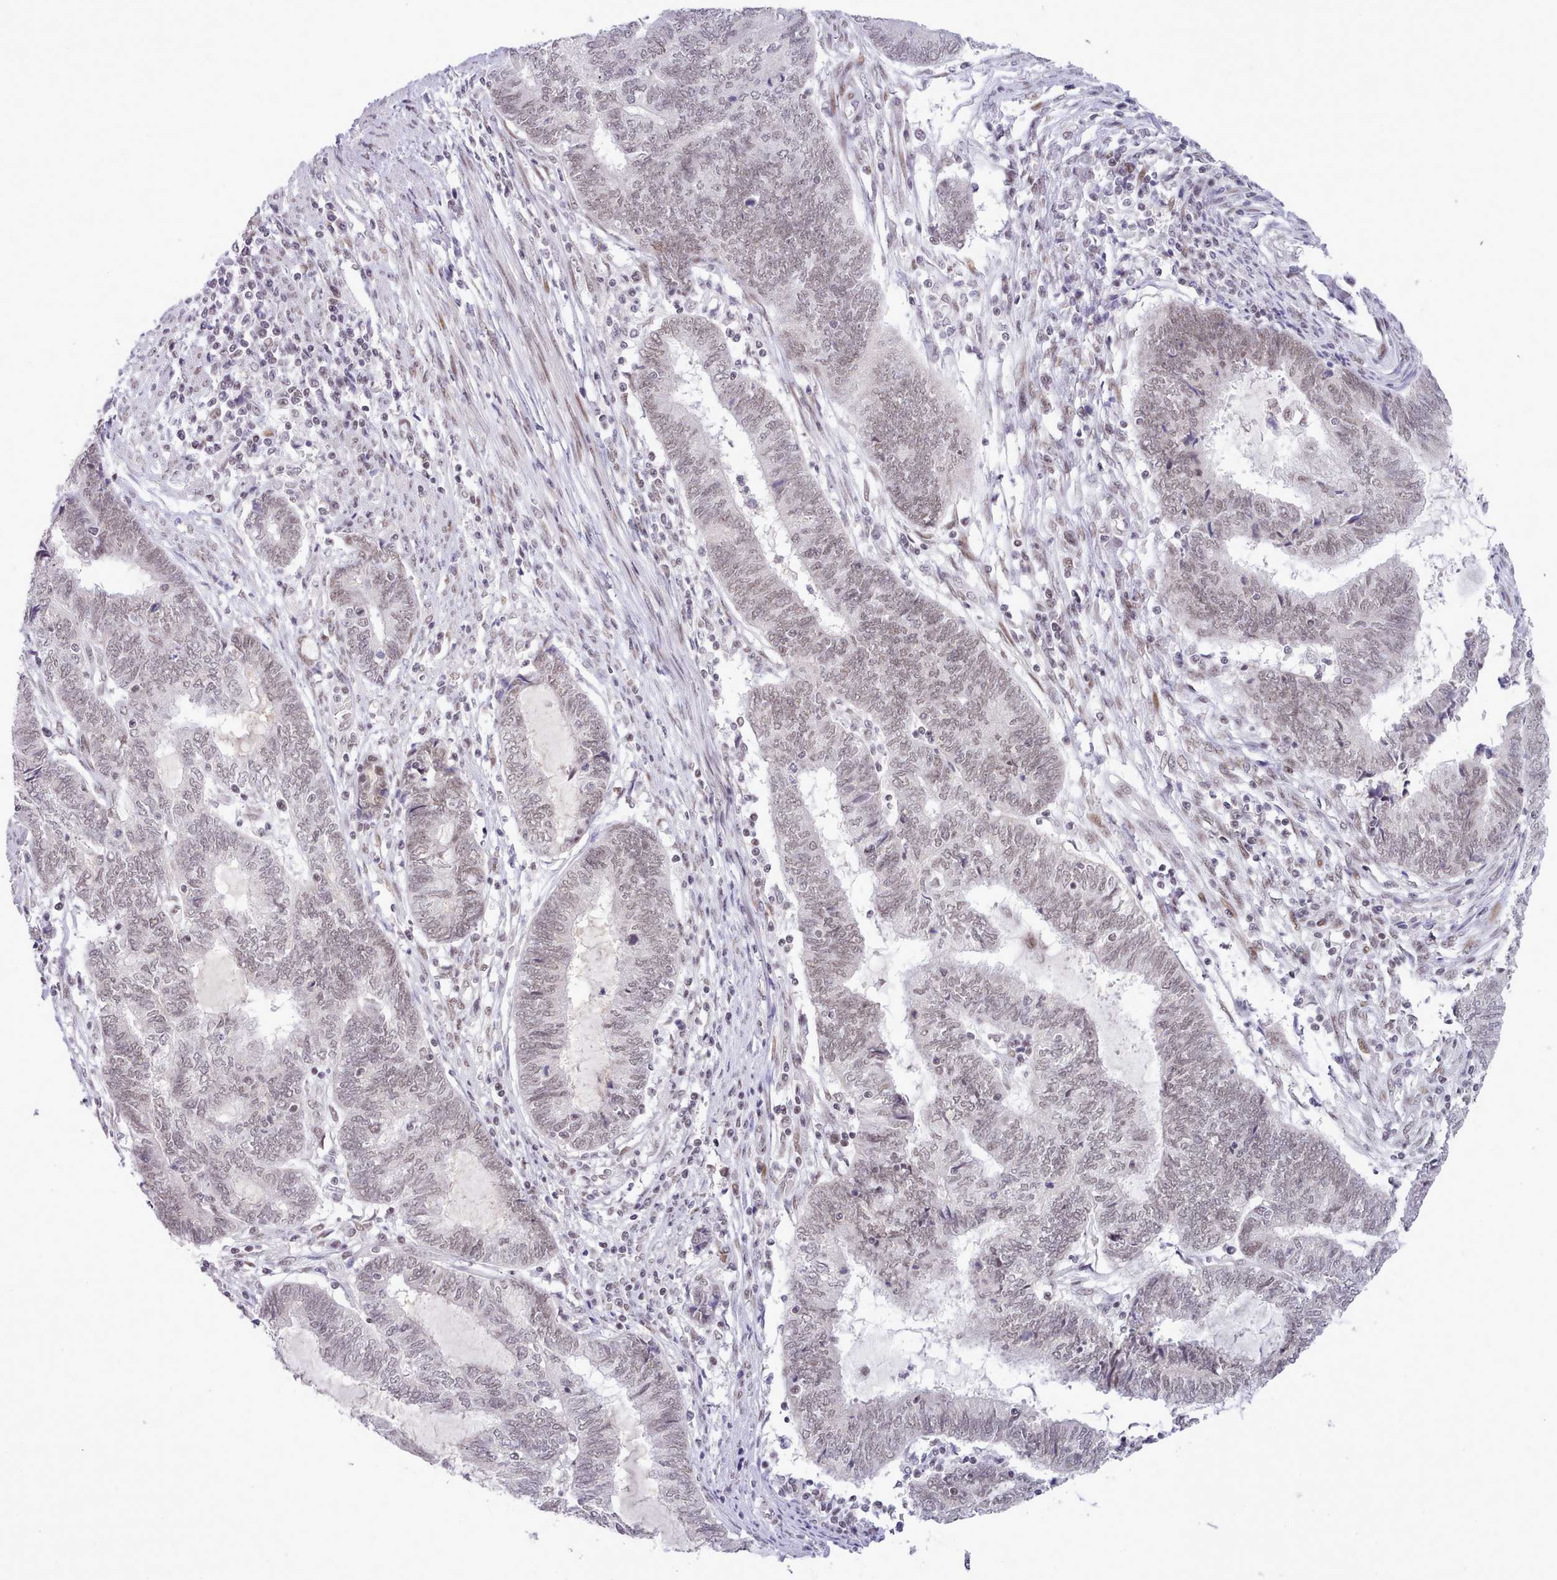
{"staining": {"intensity": "weak", "quantity": ">75%", "location": "nuclear"}, "tissue": "endometrial cancer", "cell_type": "Tumor cells", "image_type": "cancer", "snomed": [{"axis": "morphology", "description": "Adenocarcinoma, NOS"}, {"axis": "topography", "description": "Uterus"}, {"axis": "topography", "description": "Endometrium"}], "caption": "A high-resolution micrograph shows immunohistochemistry staining of endometrial cancer, which shows weak nuclear positivity in about >75% of tumor cells.", "gene": "RFX1", "patient": {"sex": "female", "age": 70}}